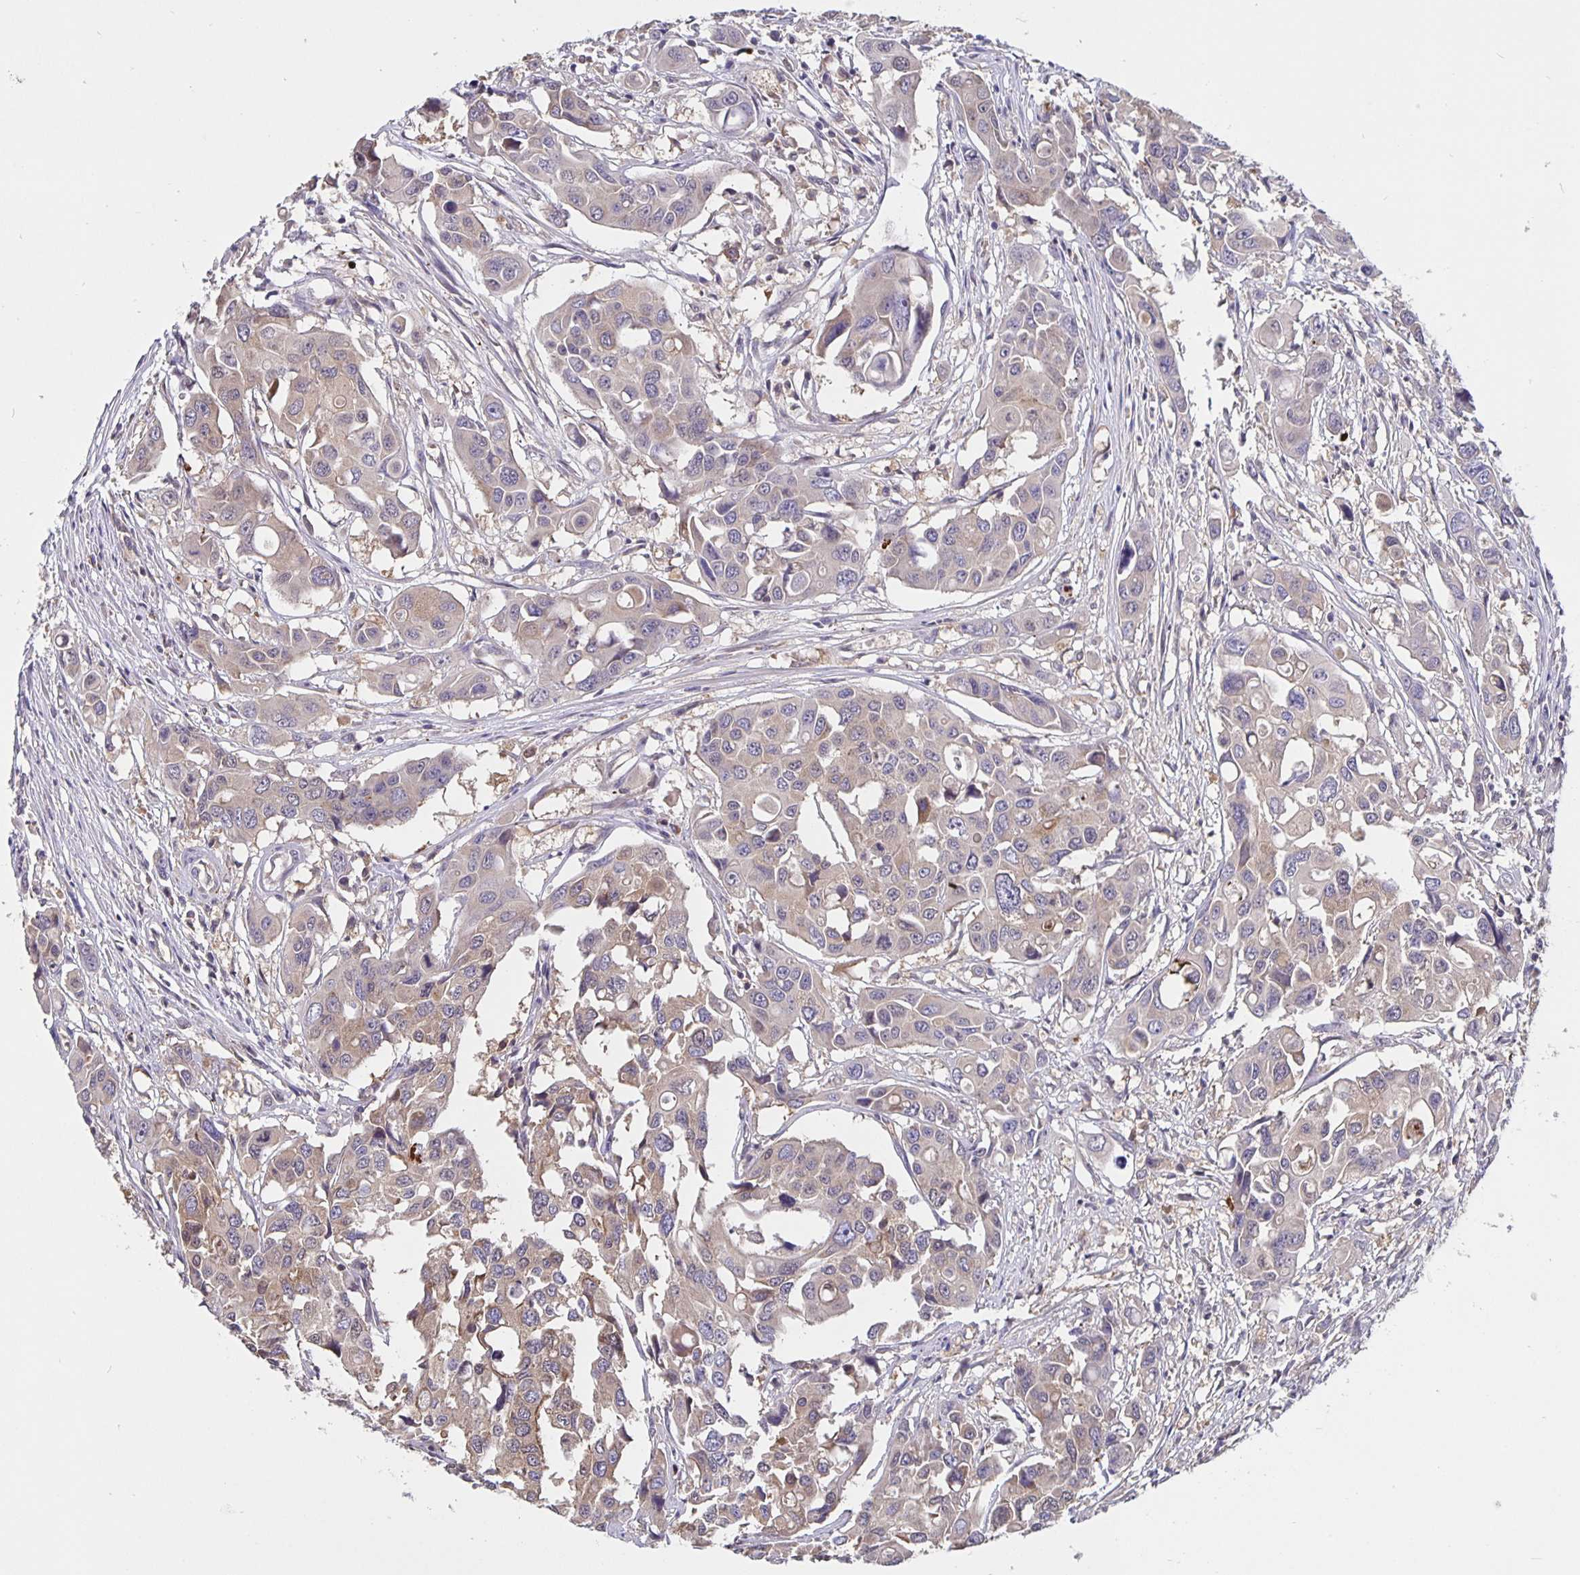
{"staining": {"intensity": "weak", "quantity": "25%-75%", "location": "cytoplasmic/membranous"}, "tissue": "colorectal cancer", "cell_type": "Tumor cells", "image_type": "cancer", "snomed": [{"axis": "morphology", "description": "Adenocarcinoma, NOS"}, {"axis": "topography", "description": "Colon"}], "caption": "Brown immunohistochemical staining in human adenocarcinoma (colorectal) exhibits weak cytoplasmic/membranous staining in about 25%-75% of tumor cells. (IHC, brightfield microscopy, high magnification).", "gene": "FEM1C", "patient": {"sex": "male", "age": 77}}